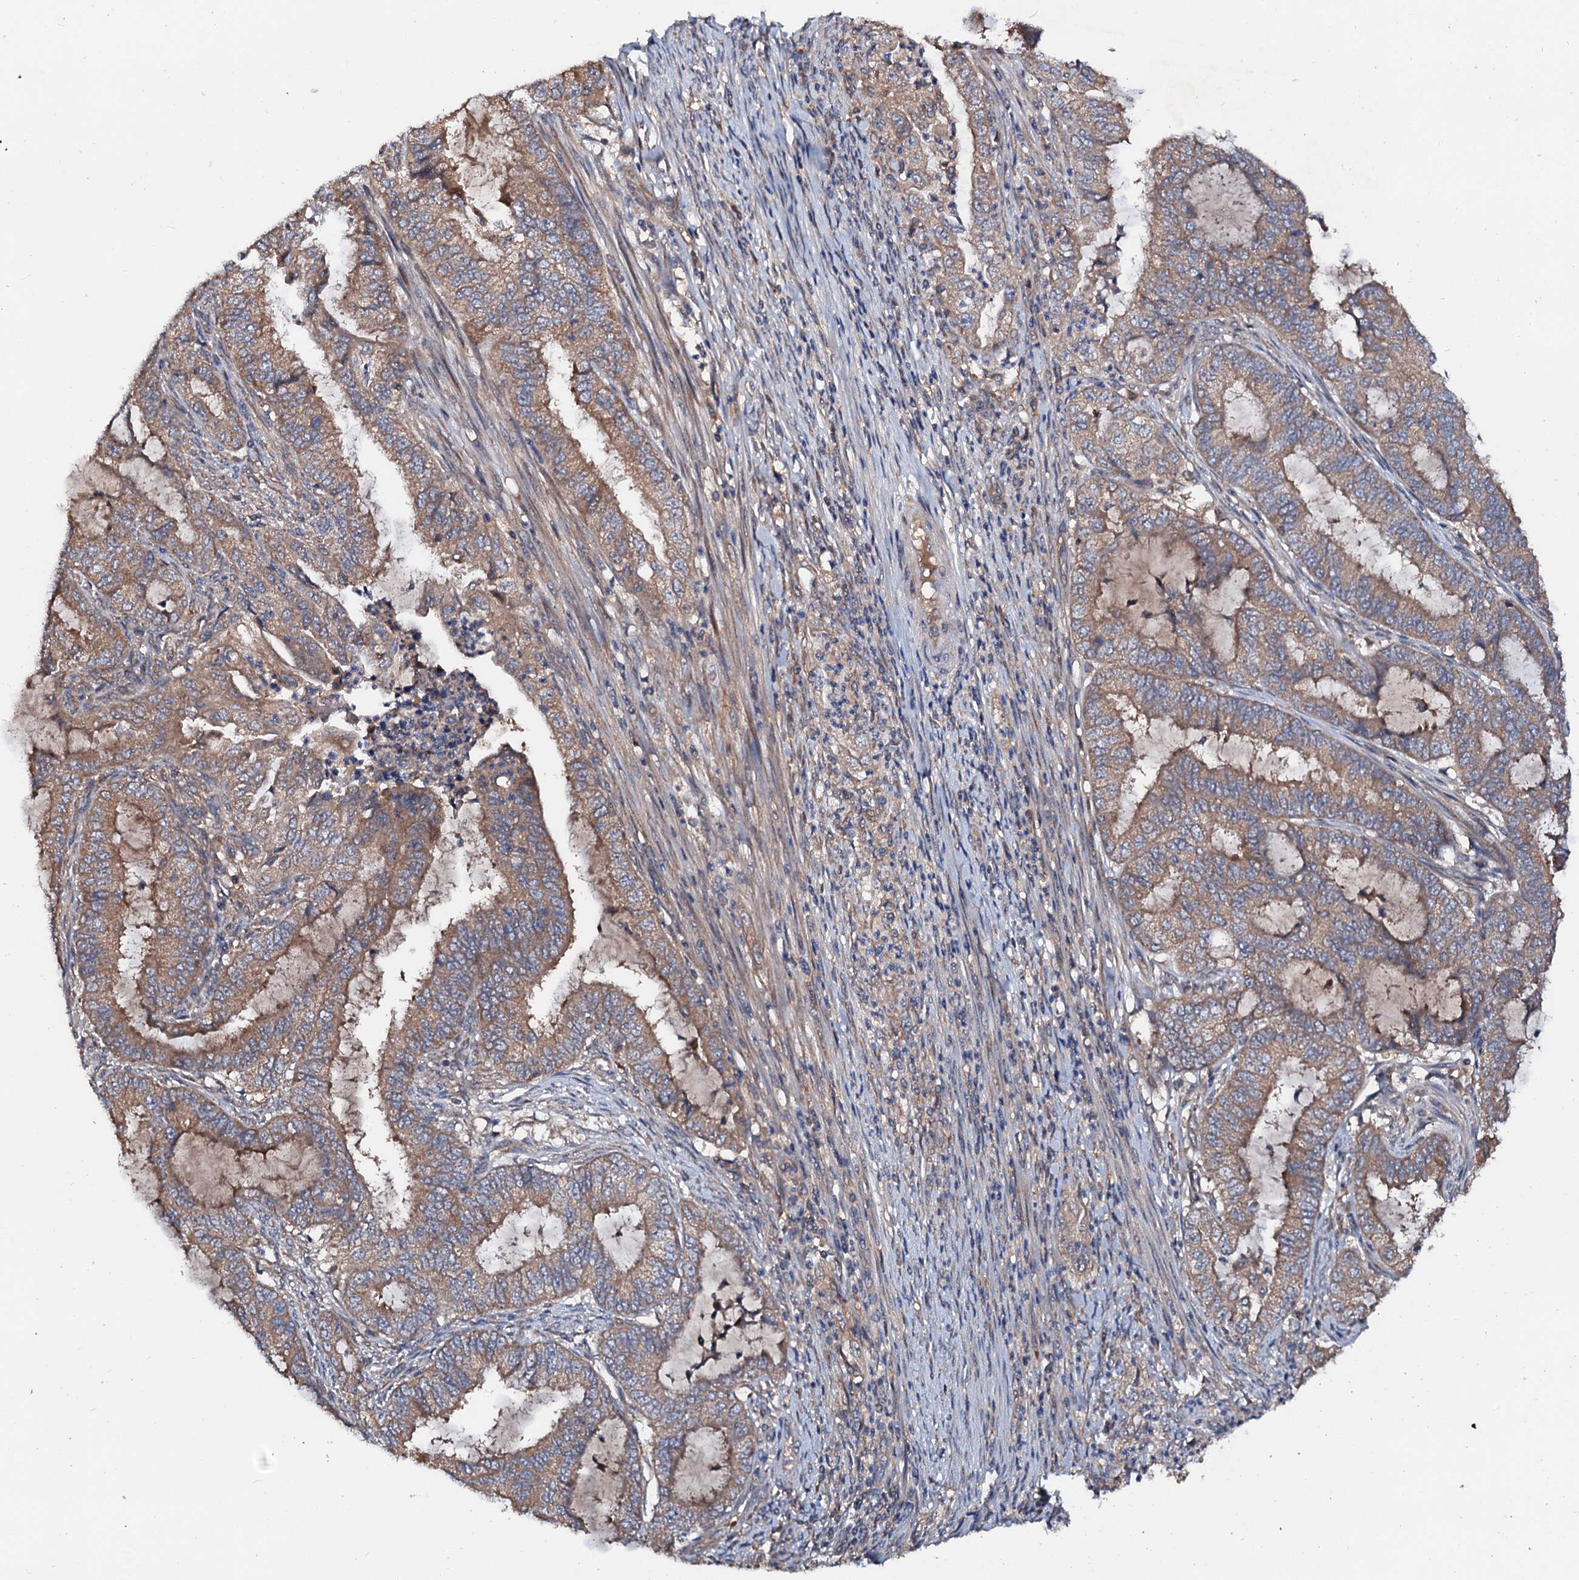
{"staining": {"intensity": "moderate", "quantity": ">75%", "location": "cytoplasmic/membranous"}, "tissue": "endometrial cancer", "cell_type": "Tumor cells", "image_type": "cancer", "snomed": [{"axis": "morphology", "description": "Adenocarcinoma, NOS"}, {"axis": "topography", "description": "Endometrium"}], "caption": "The immunohistochemical stain highlights moderate cytoplasmic/membranous expression in tumor cells of endometrial cancer (adenocarcinoma) tissue.", "gene": "EXTL1", "patient": {"sex": "female", "age": 51}}